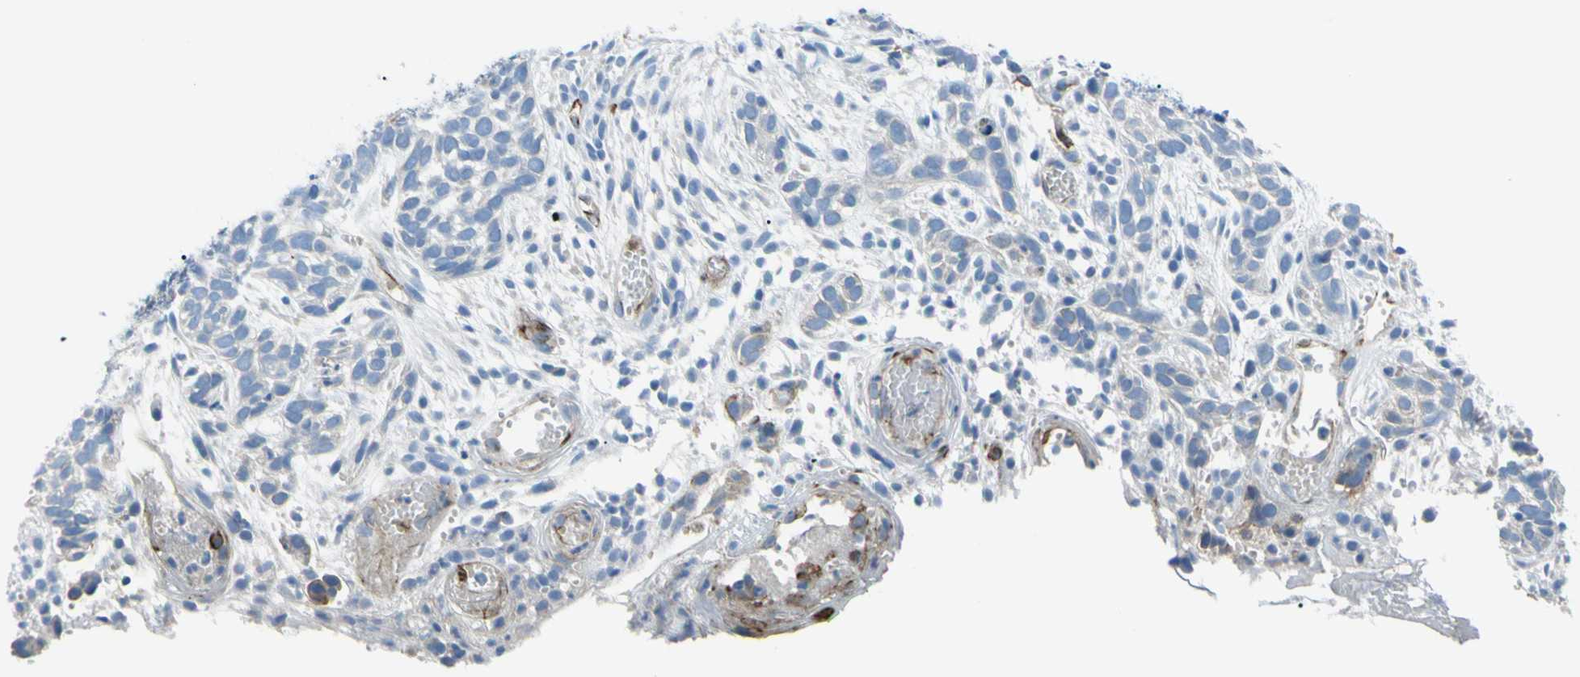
{"staining": {"intensity": "negative", "quantity": "none", "location": "none"}, "tissue": "skin cancer", "cell_type": "Tumor cells", "image_type": "cancer", "snomed": [{"axis": "morphology", "description": "Basal cell carcinoma"}, {"axis": "topography", "description": "Skin"}], "caption": "Immunohistochemistry (IHC) image of basal cell carcinoma (skin) stained for a protein (brown), which displays no positivity in tumor cells.", "gene": "PRRG2", "patient": {"sex": "male", "age": 87}}